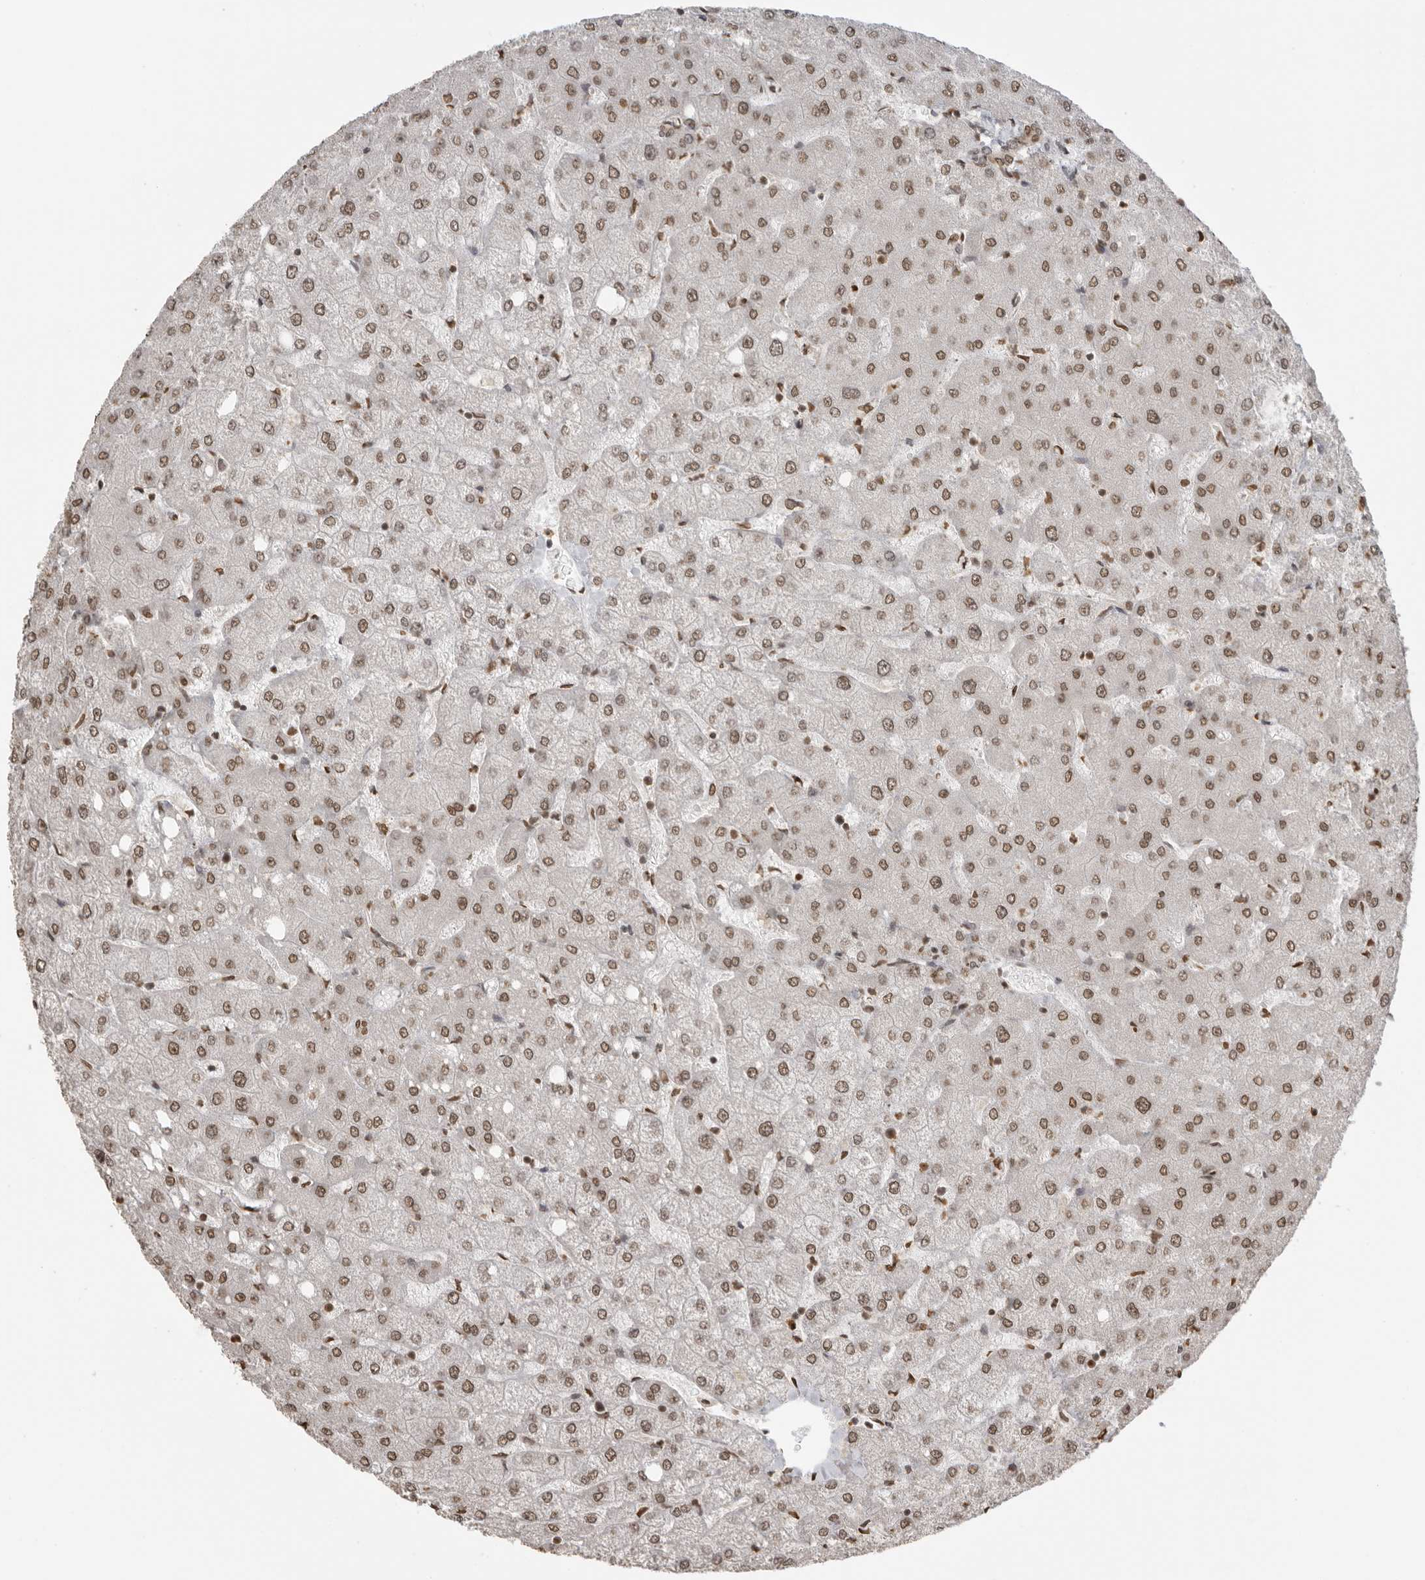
{"staining": {"intensity": "moderate", "quantity": ">75%", "location": "nuclear"}, "tissue": "liver", "cell_type": "Cholangiocytes", "image_type": "normal", "snomed": [{"axis": "morphology", "description": "Normal tissue, NOS"}, {"axis": "topography", "description": "Liver"}], "caption": "Immunohistochemical staining of normal human liver reveals moderate nuclear protein positivity in approximately >75% of cholangiocytes. (Brightfield microscopy of DAB IHC at high magnification).", "gene": "RPA2", "patient": {"sex": "female", "age": 54}}